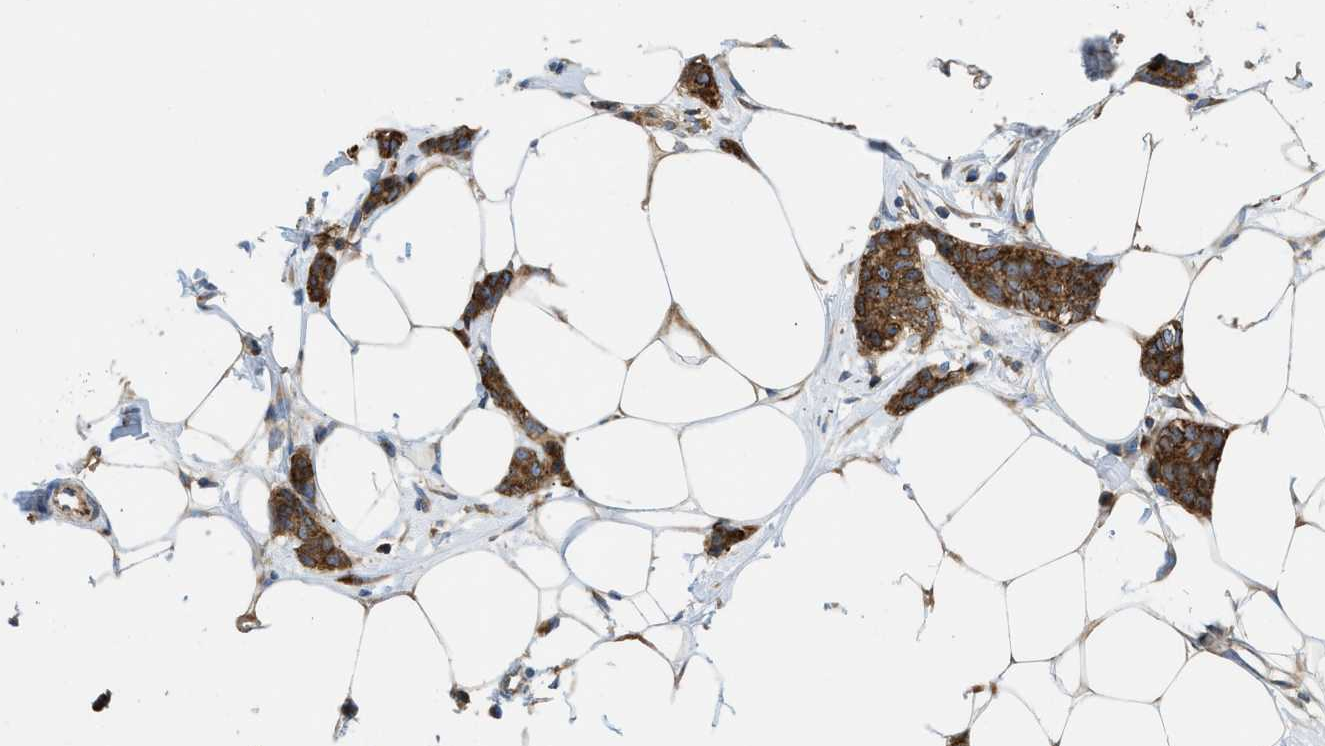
{"staining": {"intensity": "strong", "quantity": ">75%", "location": "cytoplasmic/membranous"}, "tissue": "breast cancer", "cell_type": "Tumor cells", "image_type": "cancer", "snomed": [{"axis": "morphology", "description": "Lobular carcinoma"}, {"axis": "topography", "description": "Skin"}, {"axis": "topography", "description": "Breast"}], "caption": "IHC of lobular carcinoma (breast) shows high levels of strong cytoplasmic/membranous positivity in approximately >75% of tumor cells.", "gene": "GPAT4", "patient": {"sex": "female", "age": 46}}